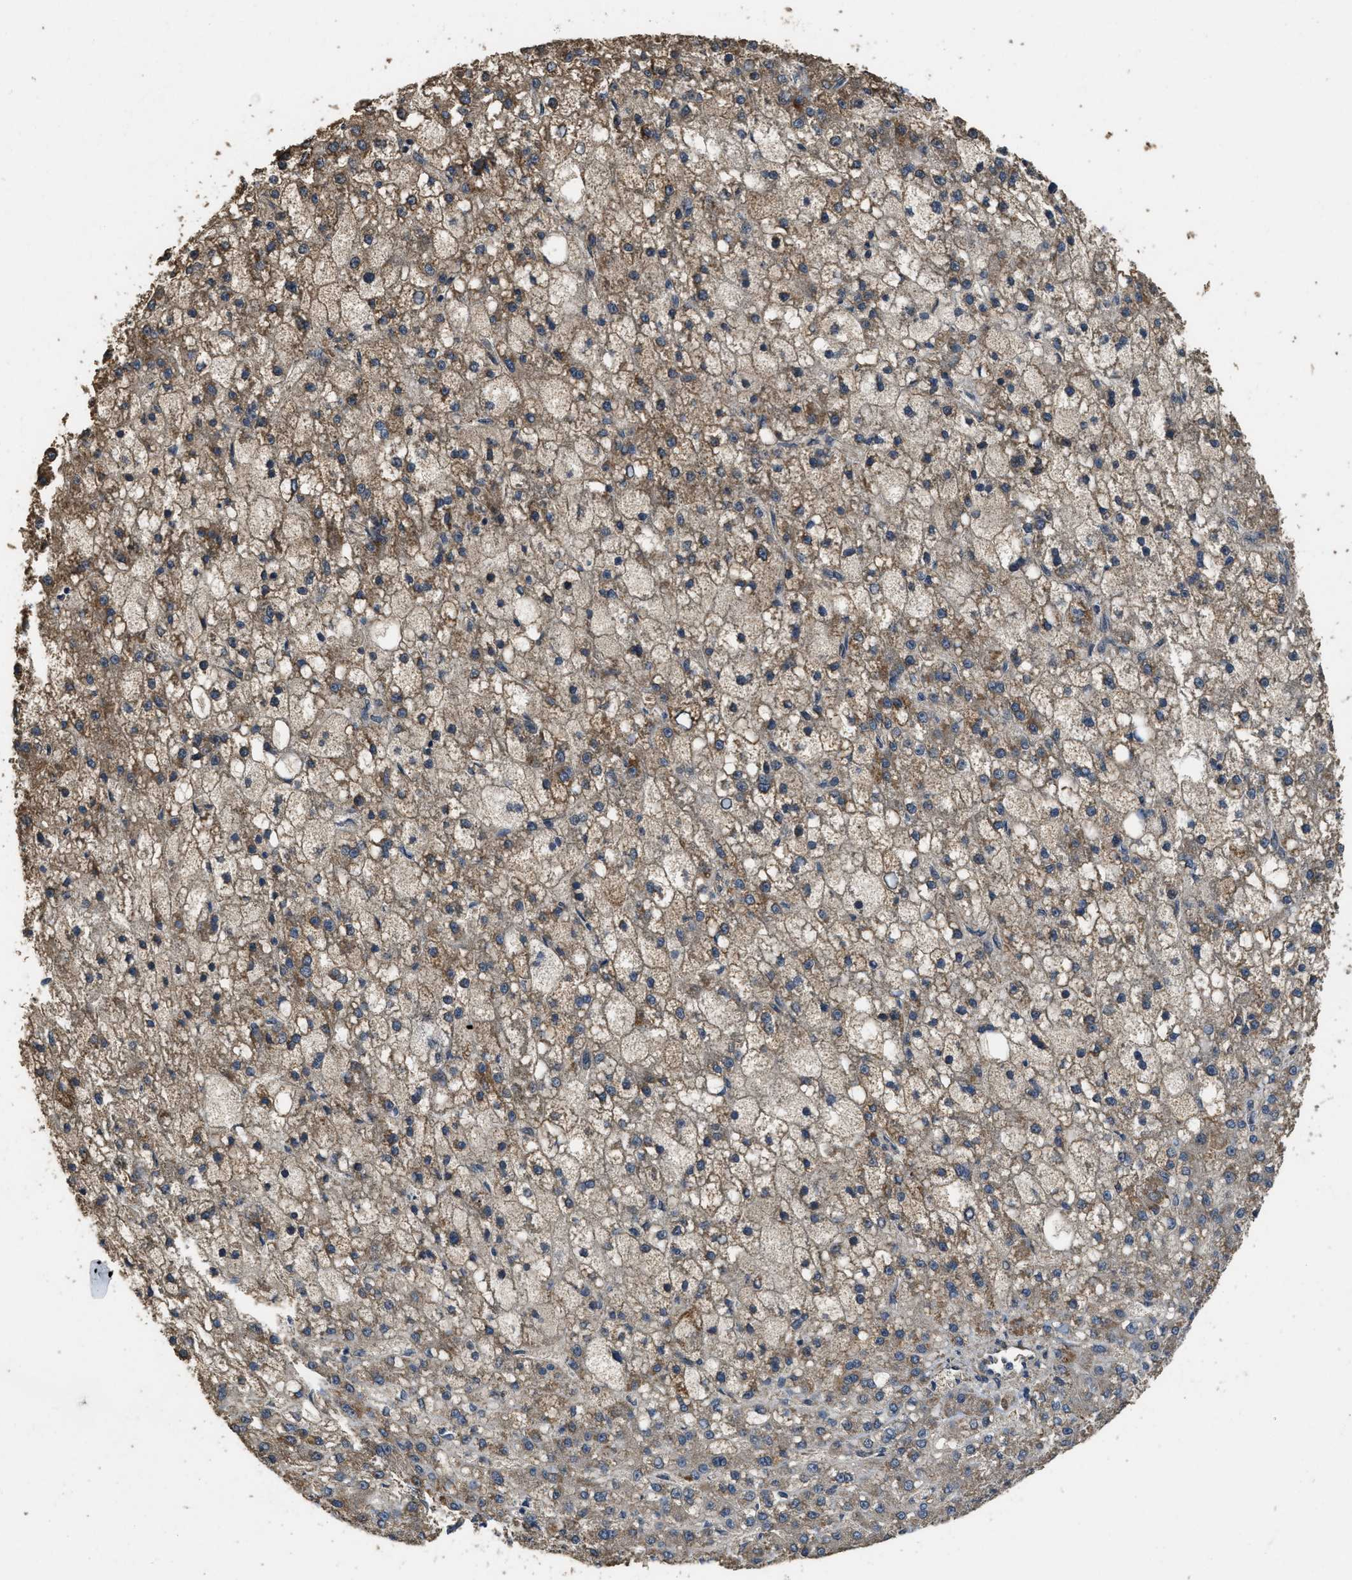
{"staining": {"intensity": "weak", "quantity": ">75%", "location": "cytoplasmic/membranous"}, "tissue": "liver cancer", "cell_type": "Tumor cells", "image_type": "cancer", "snomed": [{"axis": "morphology", "description": "Carcinoma, Hepatocellular, NOS"}, {"axis": "topography", "description": "Liver"}], "caption": "Liver cancer (hepatocellular carcinoma) was stained to show a protein in brown. There is low levels of weak cytoplasmic/membranous positivity in approximately >75% of tumor cells.", "gene": "THBS2", "patient": {"sex": "male", "age": 67}}